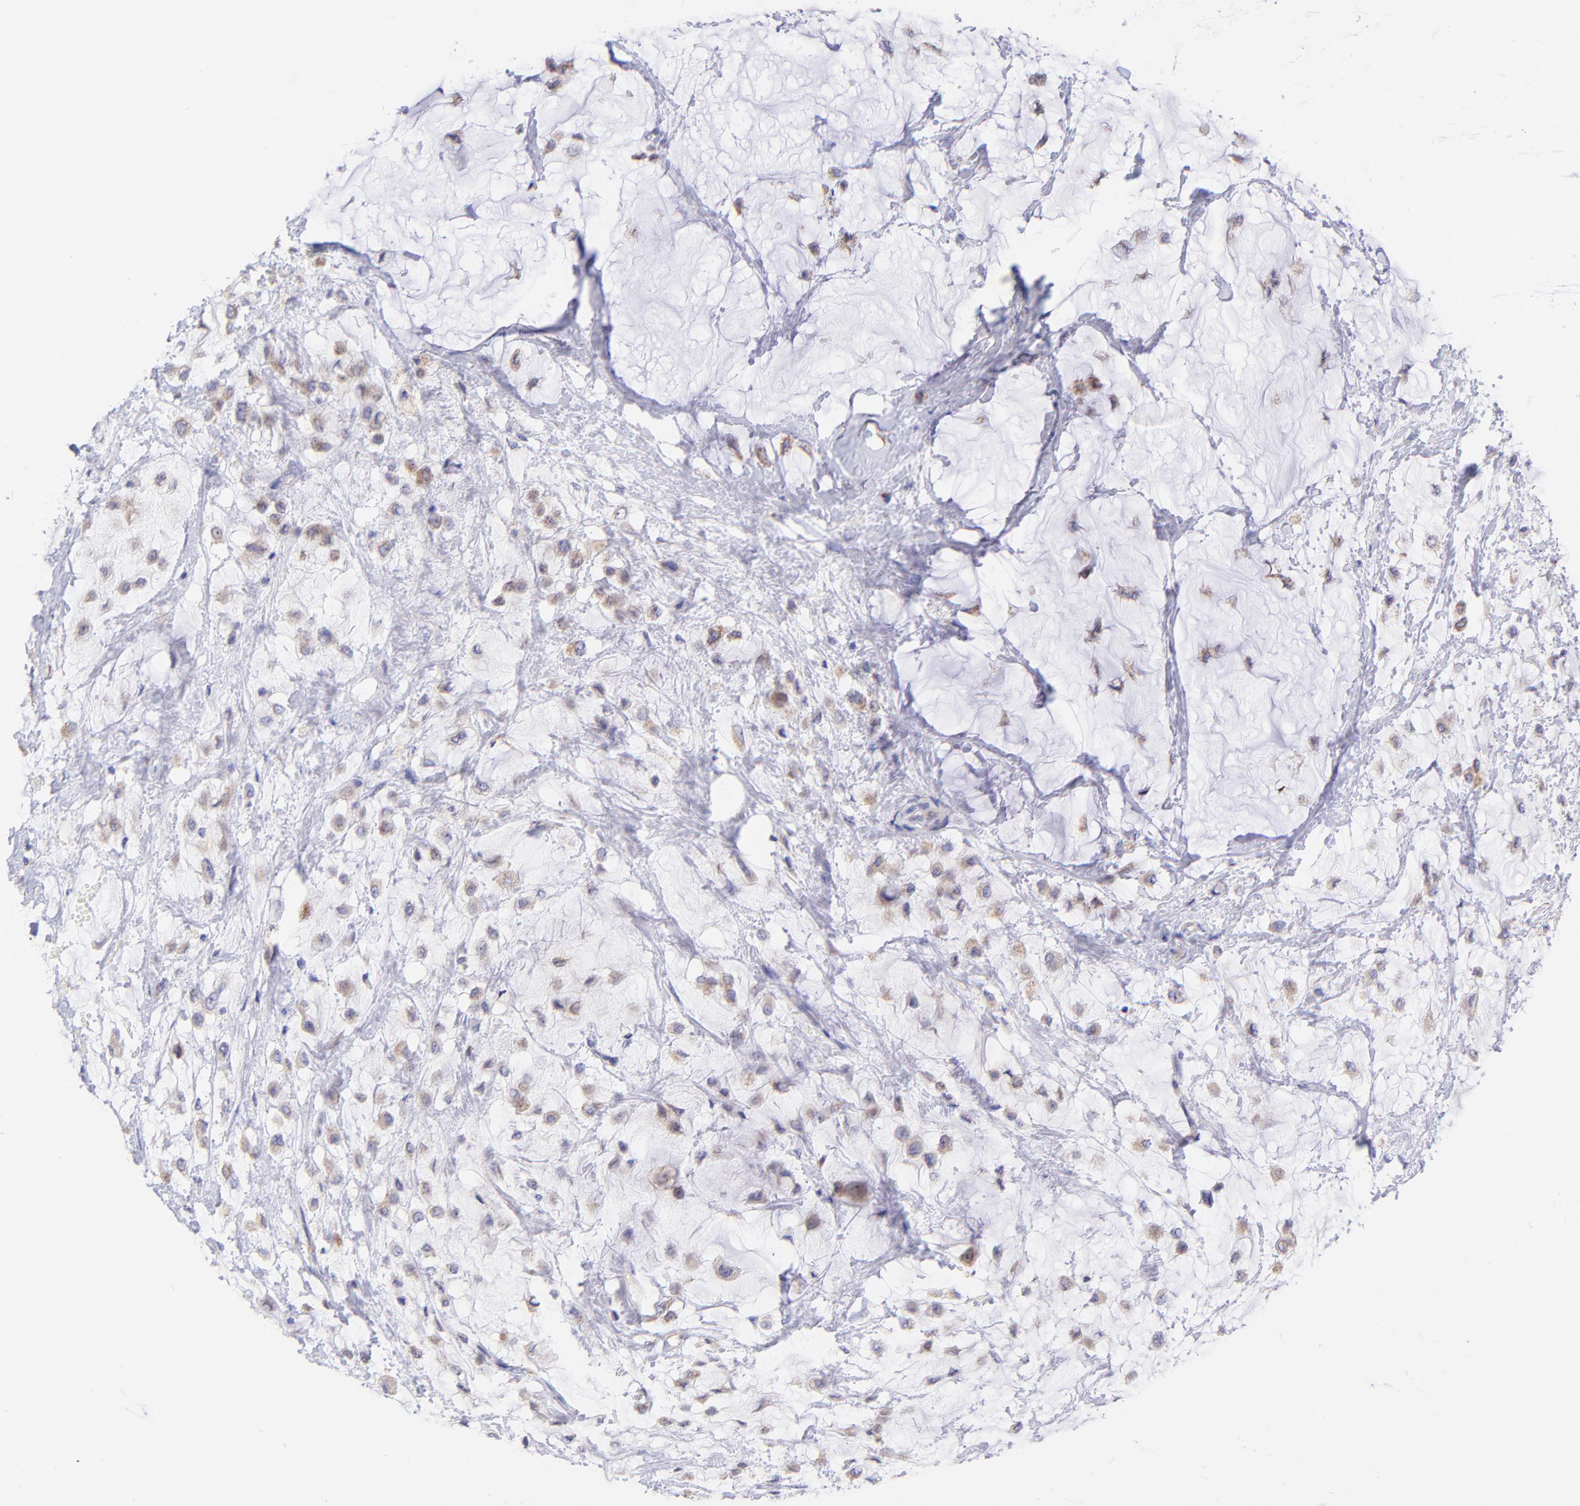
{"staining": {"intensity": "moderate", "quantity": ">75%", "location": "cytoplasmic/membranous"}, "tissue": "breast cancer", "cell_type": "Tumor cells", "image_type": "cancer", "snomed": [{"axis": "morphology", "description": "Lobular carcinoma"}, {"axis": "topography", "description": "Breast"}], "caption": "Breast lobular carcinoma tissue displays moderate cytoplasmic/membranous positivity in approximately >75% of tumor cells", "gene": "NDUFB7", "patient": {"sex": "female", "age": 85}}